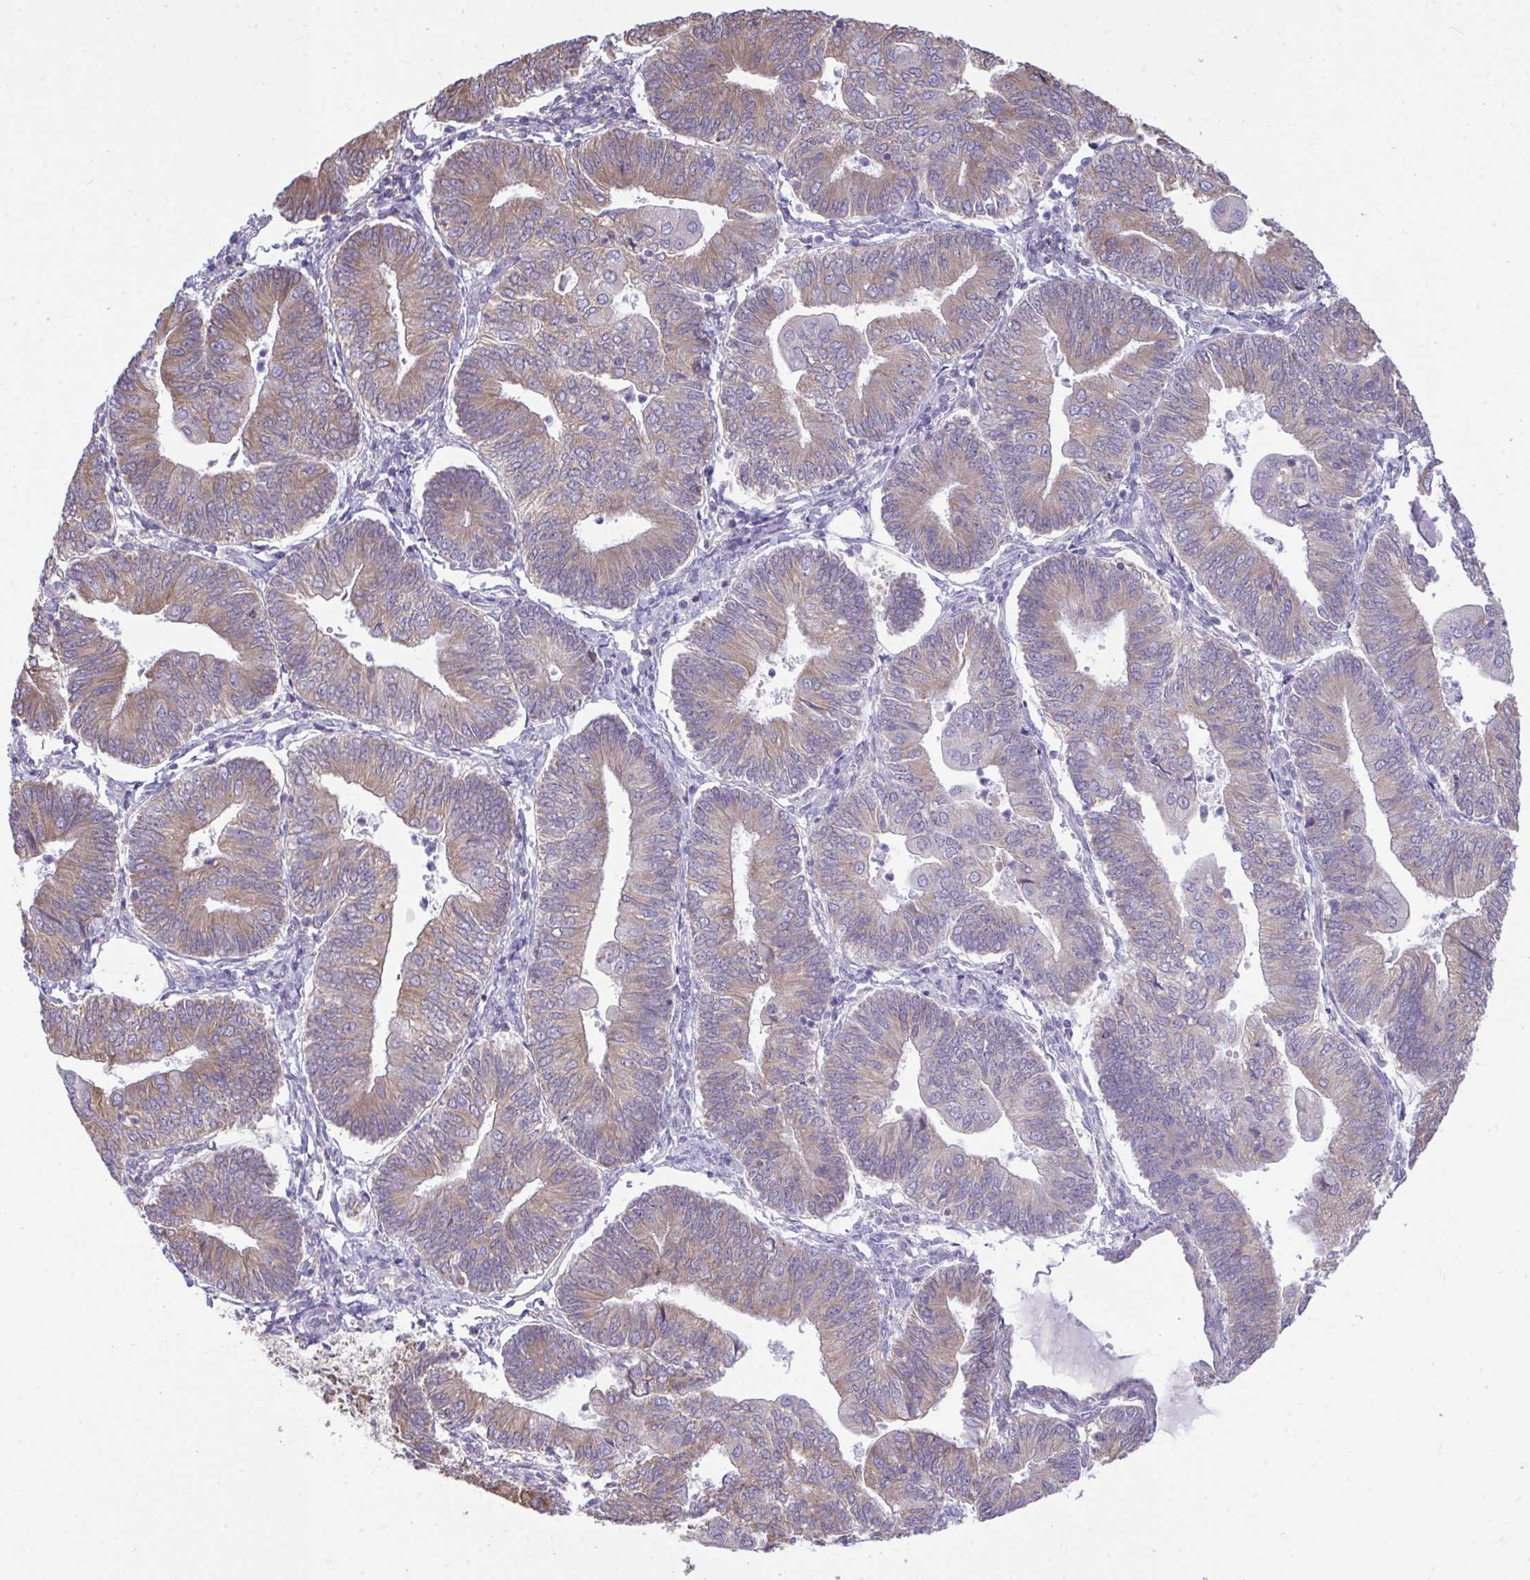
{"staining": {"intensity": "moderate", "quantity": "25%-75%", "location": "cytoplasmic/membranous"}, "tissue": "endometrial cancer", "cell_type": "Tumor cells", "image_type": "cancer", "snomed": [{"axis": "morphology", "description": "Adenocarcinoma, NOS"}, {"axis": "topography", "description": "Endometrium"}], "caption": "Immunohistochemistry (IHC) staining of endometrial adenocarcinoma, which demonstrates medium levels of moderate cytoplasmic/membranous positivity in approximately 25%-75% of tumor cells indicating moderate cytoplasmic/membranous protein staining. The staining was performed using DAB (brown) for protein detection and nuclei were counterstained in hematoxylin (blue).", "gene": "PIGK", "patient": {"sex": "female", "age": 65}}